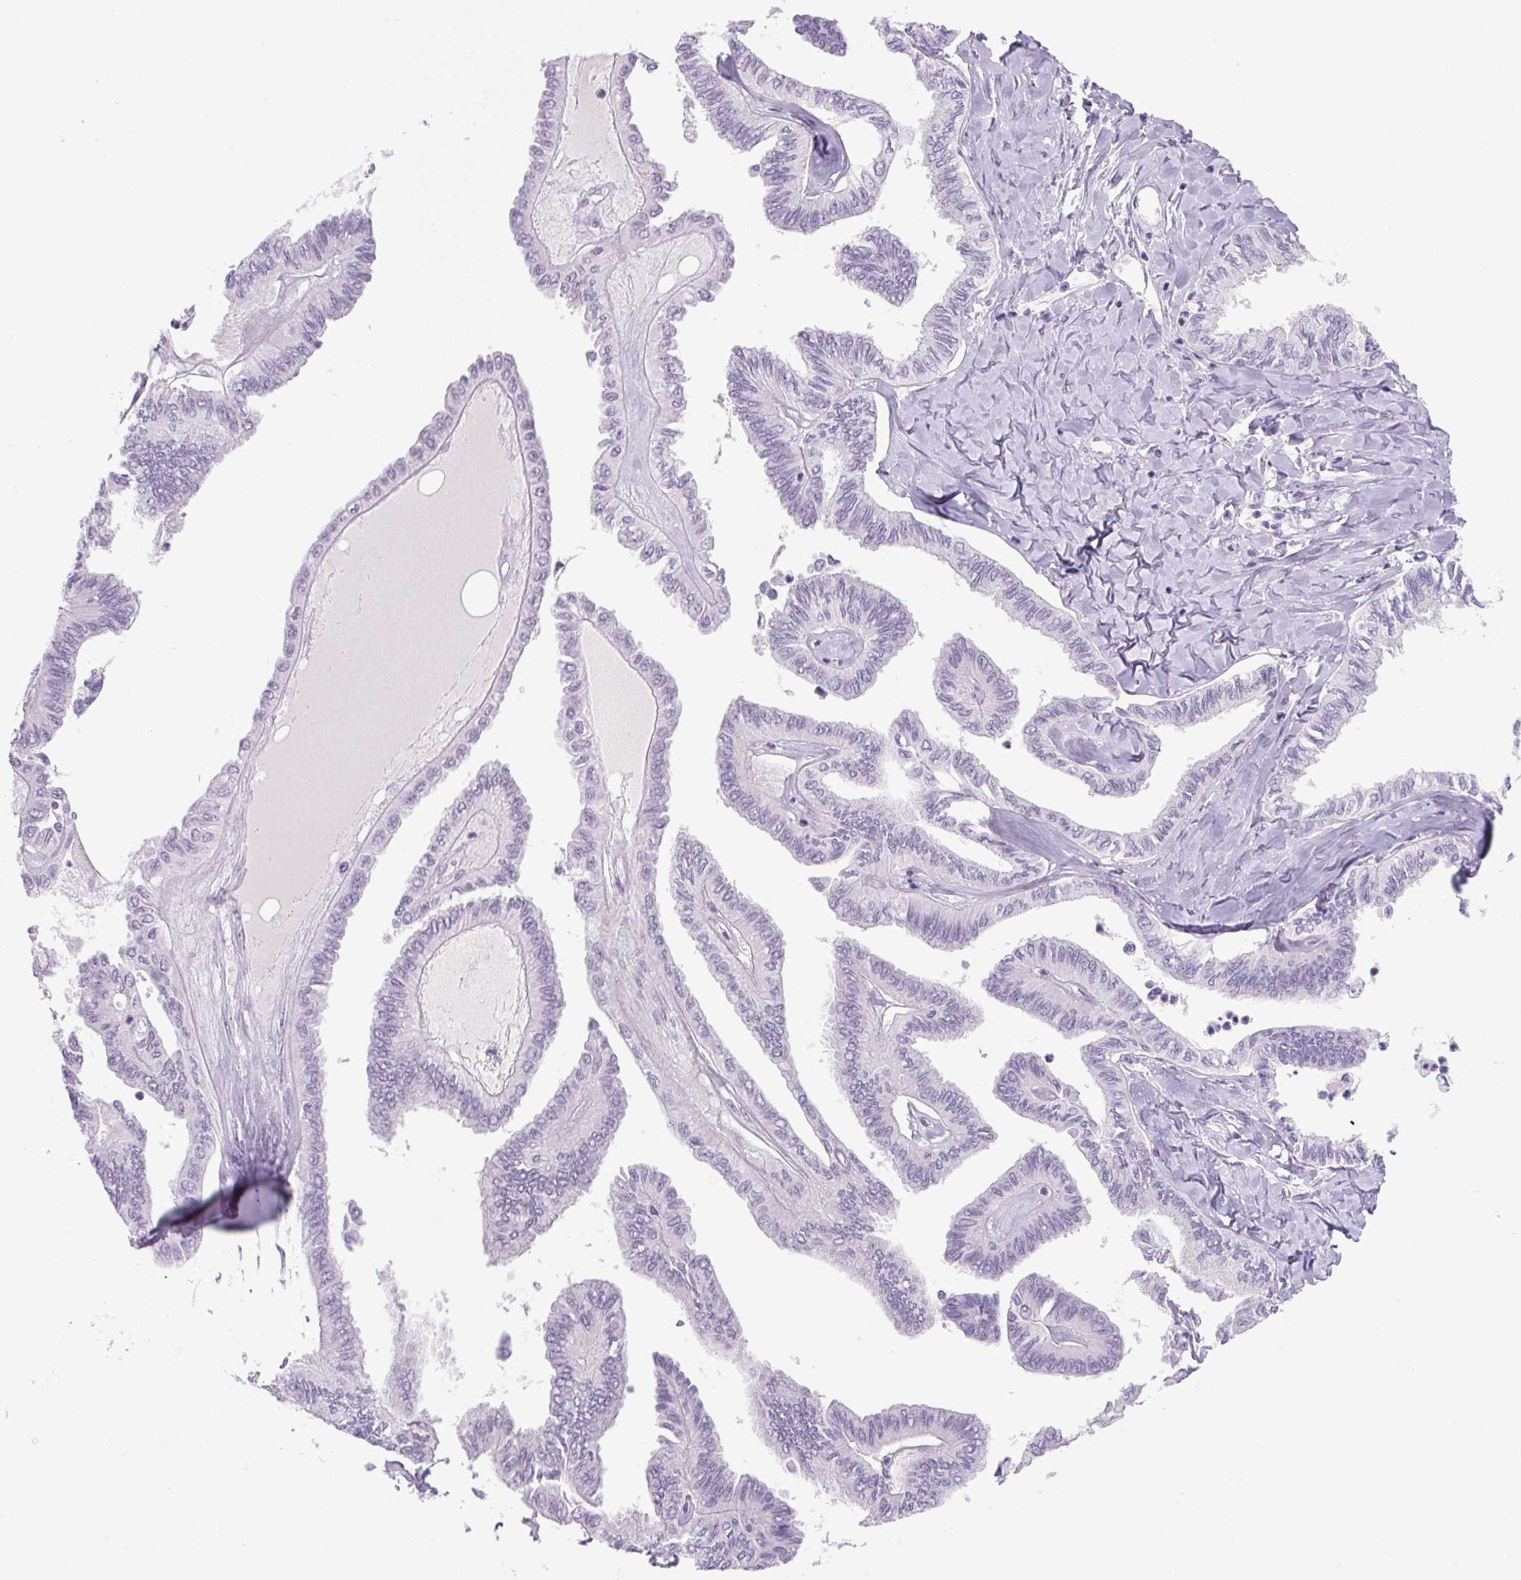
{"staining": {"intensity": "negative", "quantity": "none", "location": "none"}, "tissue": "ovarian cancer", "cell_type": "Tumor cells", "image_type": "cancer", "snomed": [{"axis": "morphology", "description": "Carcinoma, endometroid"}, {"axis": "topography", "description": "Ovary"}], "caption": "Micrograph shows no protein staining in tumor cells of ovarian cancer (endometroid carcinoma) tissue.", "gene": "COL9A2", "patient": {"sex": "female", "age": 70}}